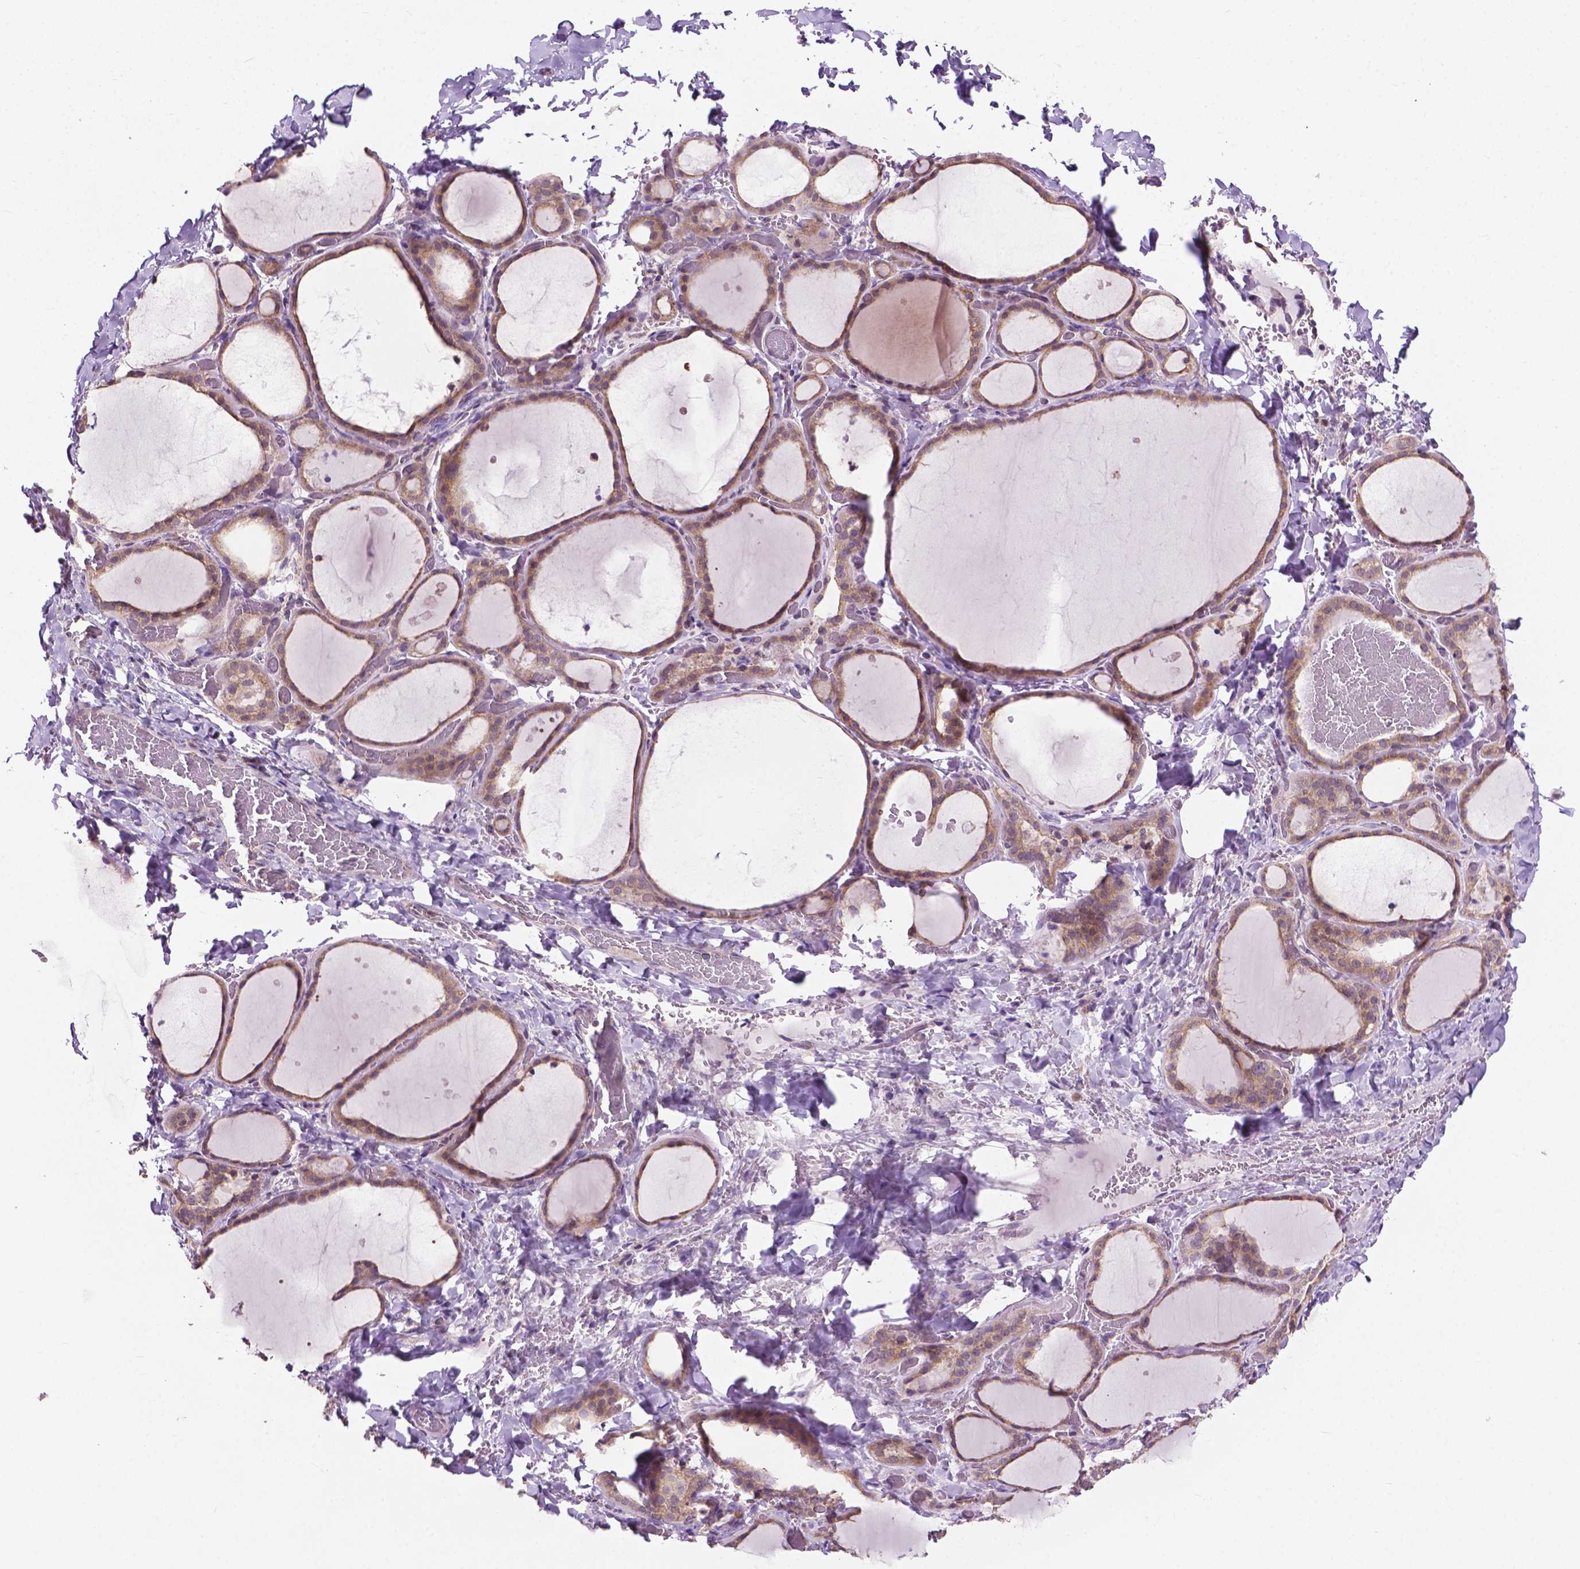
{"staining": {"intensity": "weak", "quantity": ">75%", "location": "cytoplasmic/membranous"}, "tissue": "thyroid gland", "cell_type": "Glandular cells", "image_type": "normal", "snomed": [{"axis": "morphology", "description": "Normal tissue, NOS"}, {"axis": "topography", "description": "Thyroid gland"}], "caption": "Immunohistochemical staining of benign thyroid gland displays weak cytoplasmic/membranous protein expression in about >75% of glandular cells. (Stains: DAB in brown, nuclei in blue, Microscopy: brightfield microscopy at high magnification).", "gene": "MZT1", "patient": {"sex": "female", "age": 36}}